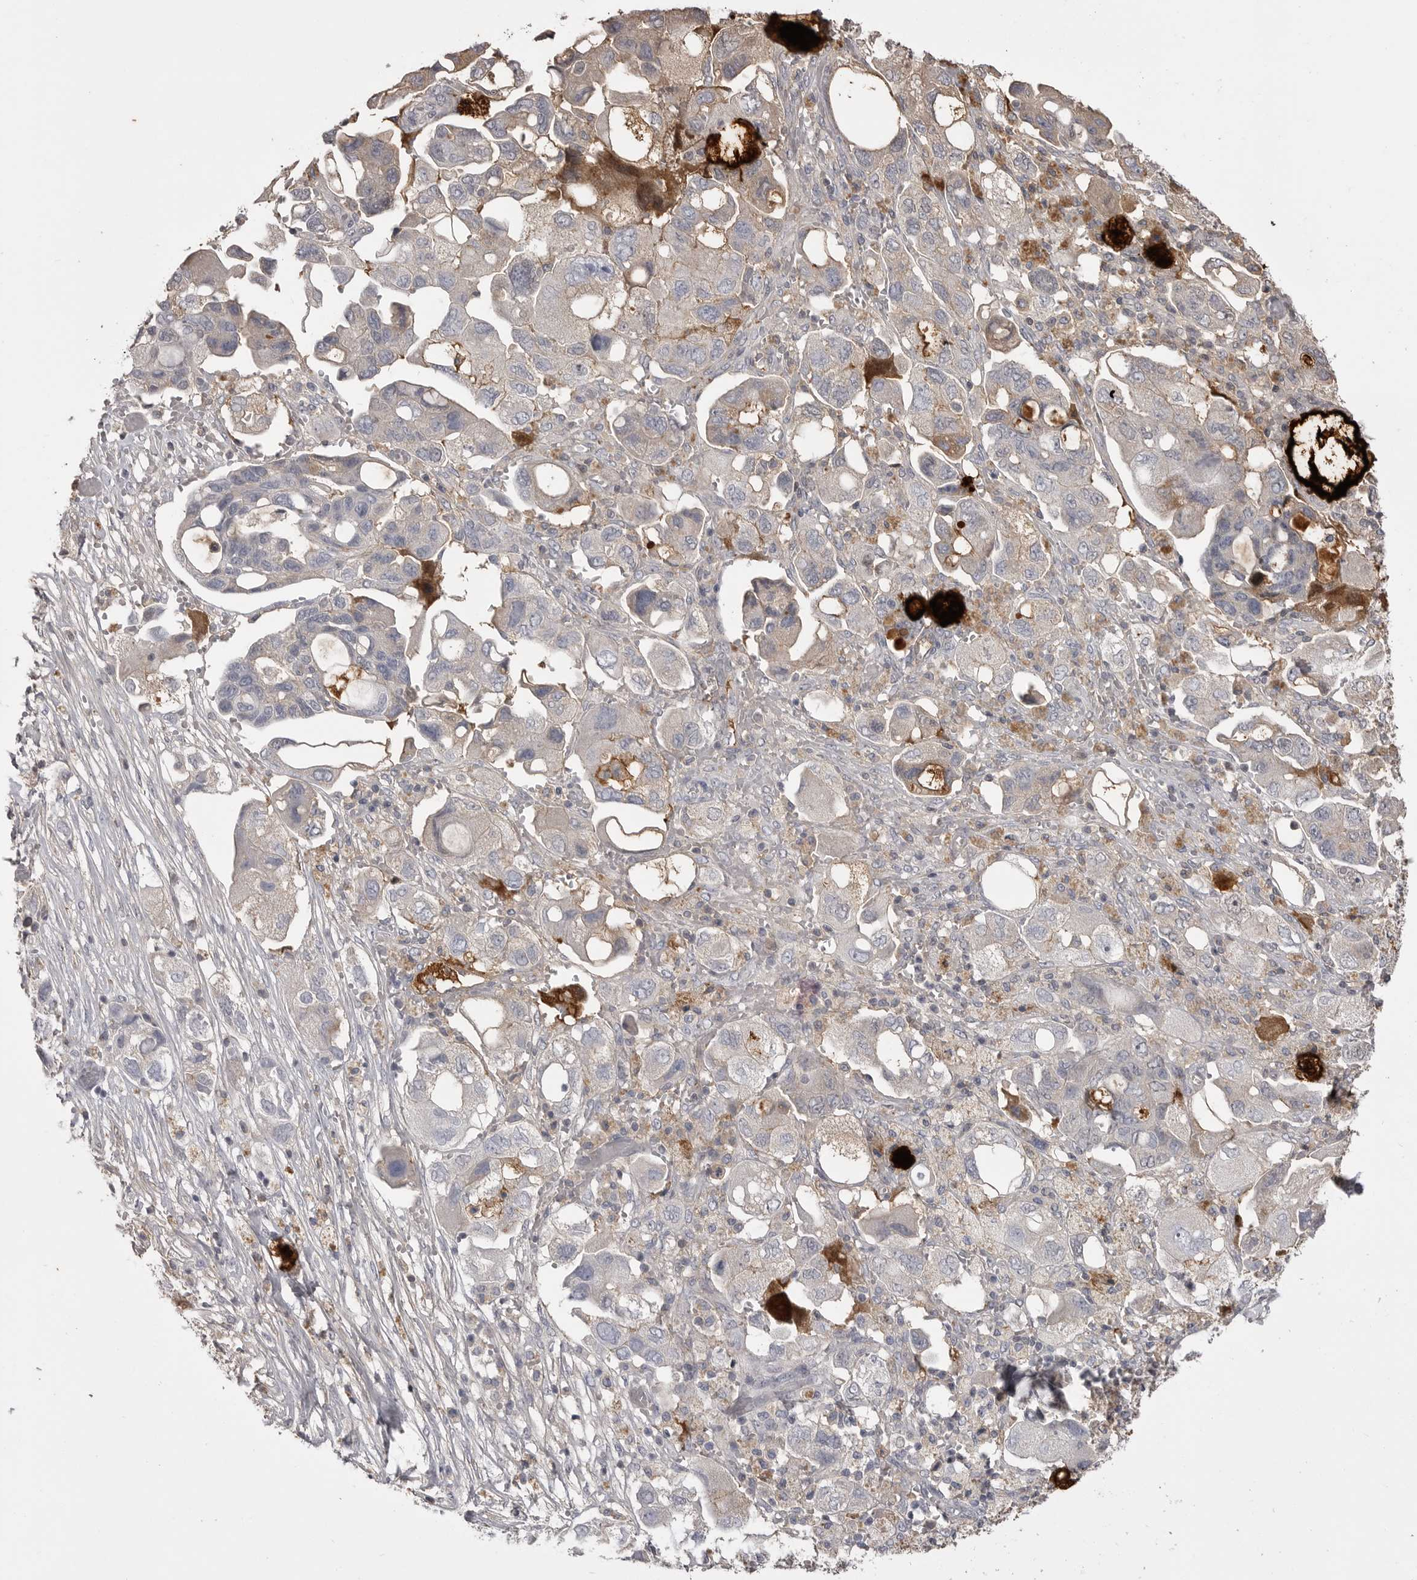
{"staining": {"intensity": "moderate", "quantity": "<25%", "location": "cytoplasmic/membranous"}, "tissue": "ovarian cancer", "cell_type": "Tumor cells", "image_type": "cancer", "snomed": [{"axis": "morphology", "description": "Carcinoma, NOS"}, {"axis": "morphology", "description": "Cystadenocarcinoma, serous, NOS"}, {"axis": "topography", "description": "Ovary"}], "caption": "This histopathology image reveals ovarian serous cystadenocarcinoma stained with IHC to label a protein in brown. The cytoplasmic/membranous of tumor cells show moderate positivity for the protein. Nuclei are counter-stained blue.", "gene": "AHSG", "patient": {"sex": "female", "age": 69}}